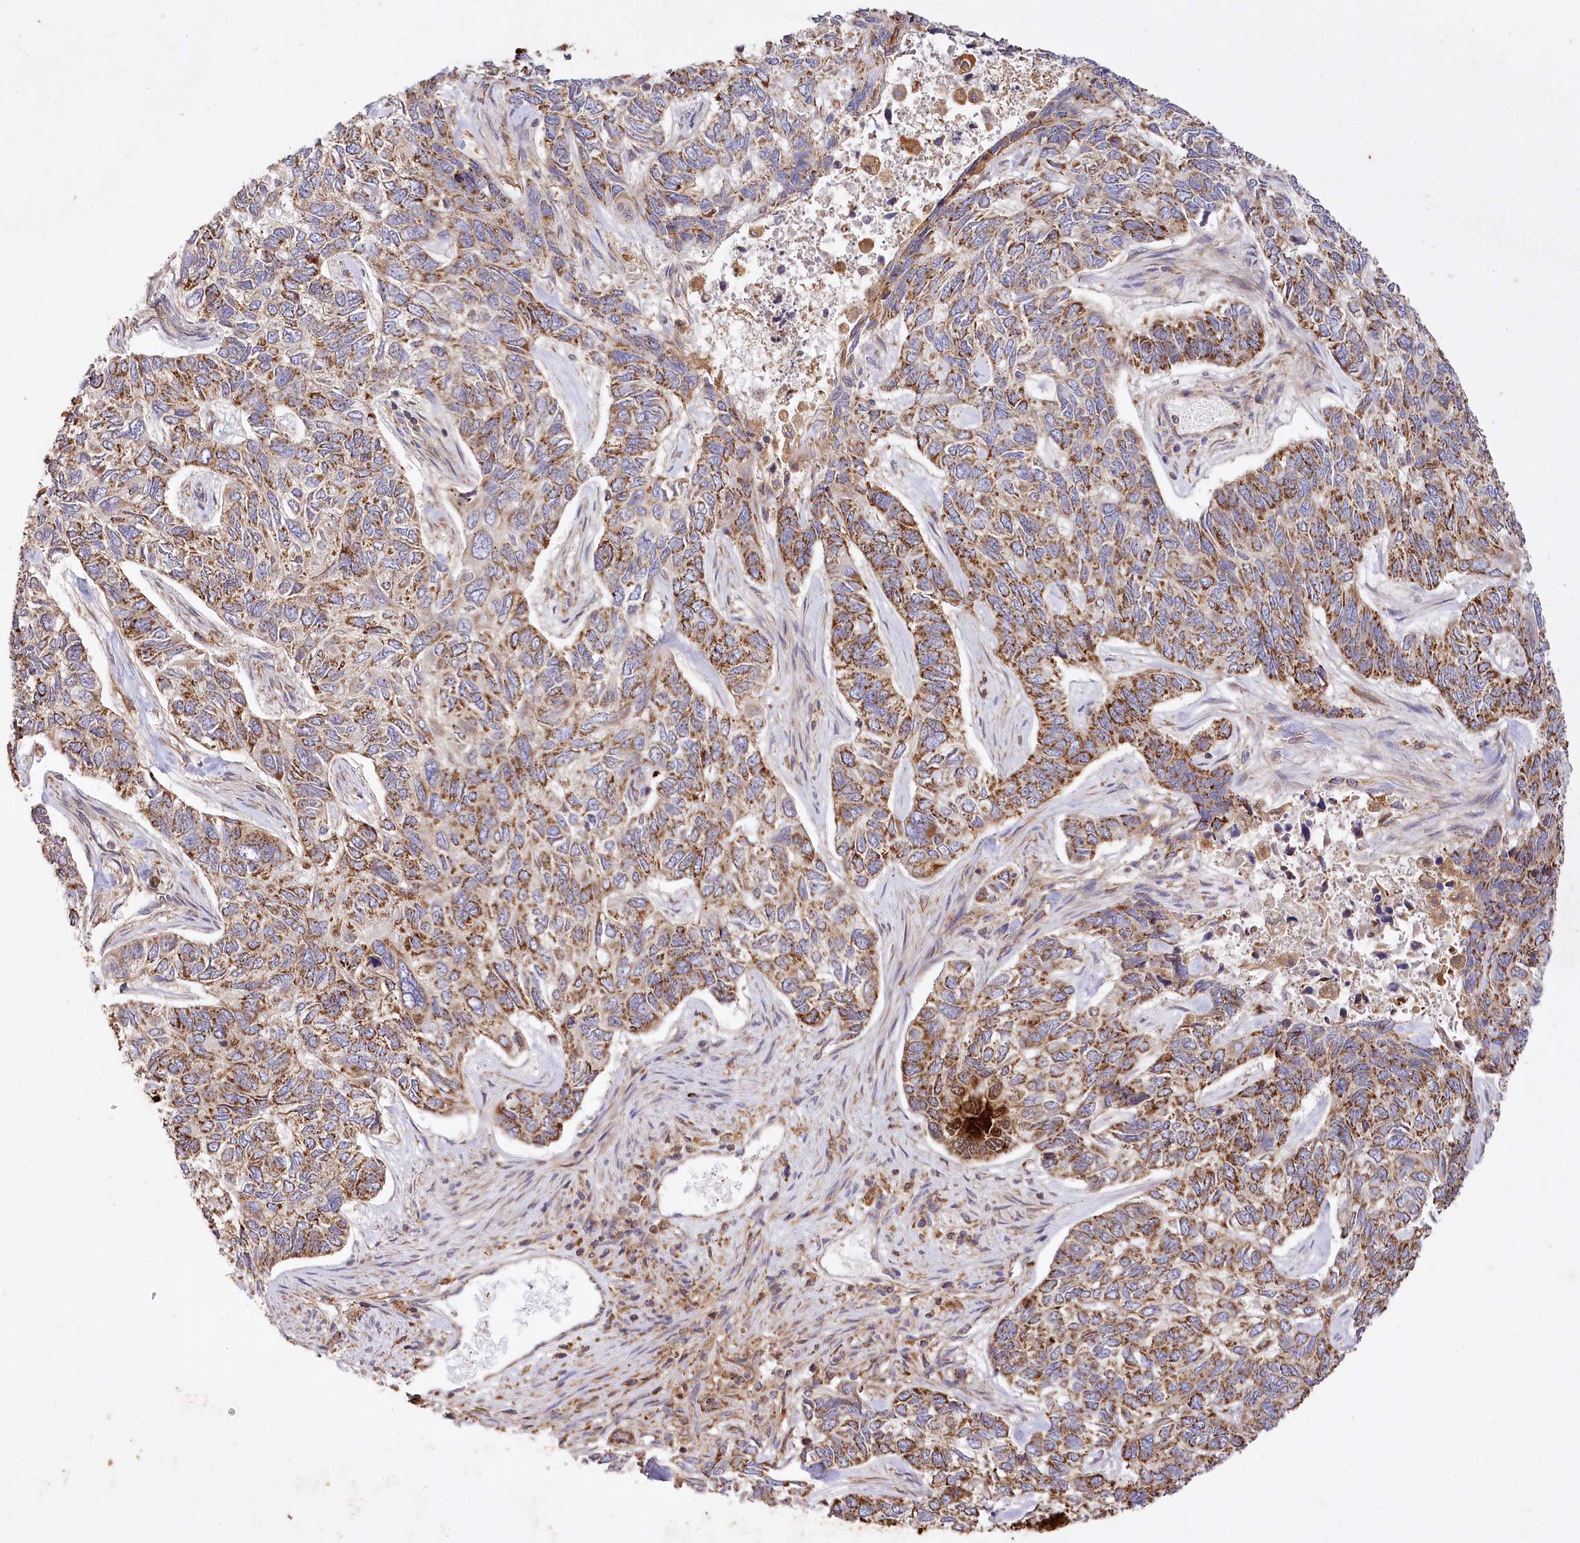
{"staining": {"intensity": "moderate", "quantity": ">75%", "location": "cytoplasmic/membranous"}, "tissue": "skin cancer", "cell_type": "Tumor cells", "image_type": "cancer", "snomed": [{"axis": "morphology", "description": "Basal cell carcinoma"}, {"axis": "topography", "description": "Skin"}], "caption": "A high-resolution photomicrograph shows IHC staining of skin cancer (basal cell carcinoma), which displays moderate cytoplasmic/membranous staining in approximately >75% of tumor cells. The staining was performed using DAB (3,3'-diaminobenzidine), with brown indicating positive protein expression. Nuclei are stained blue with hematoxylin.", "gene": "CARD19", "patient": {"sex": "female", "age": 65}}